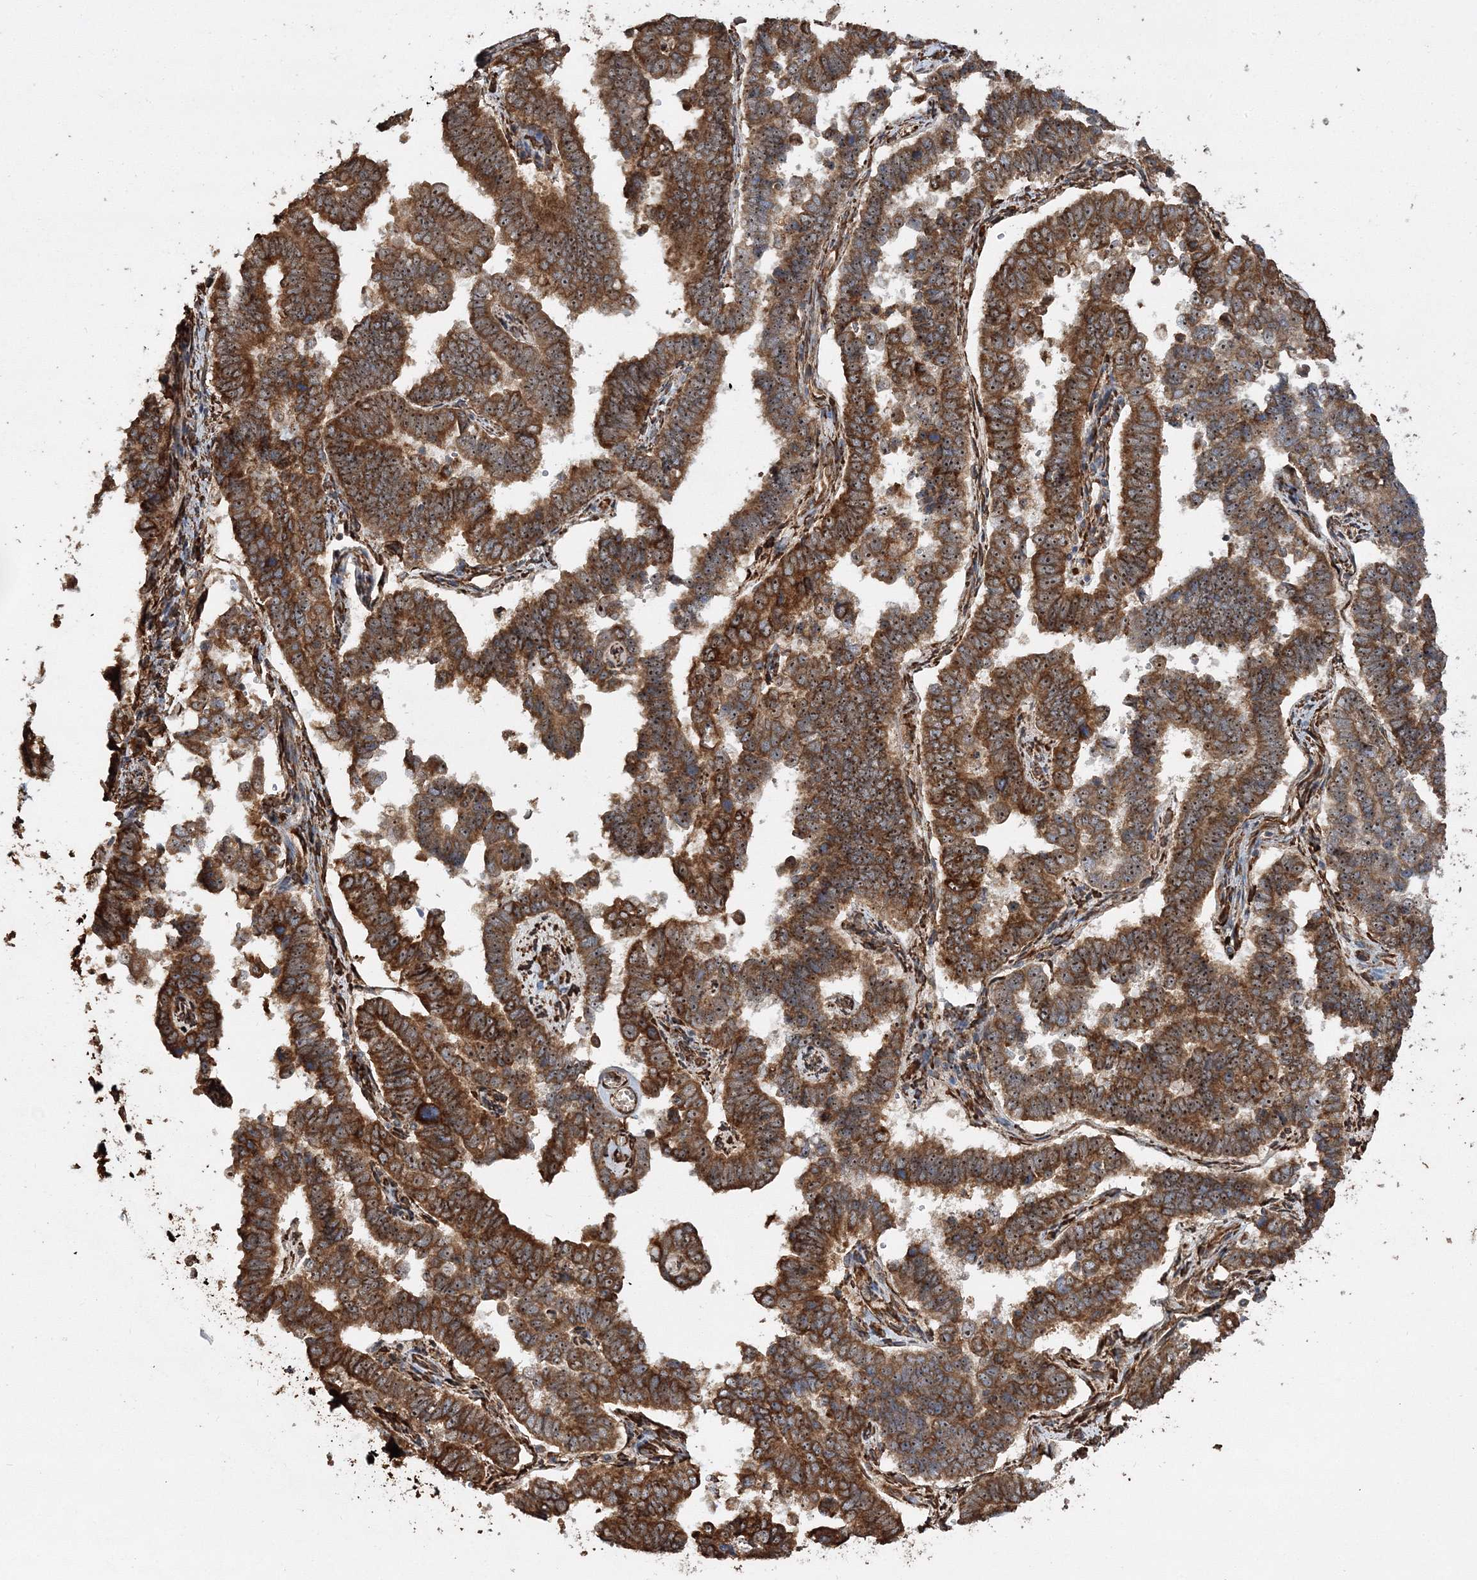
{"staining": {"intensity": "strong", "quantity": ">75%", "location": "cytoplasmic/membranous,nuclear"}, "tissue": "endometrial cancer", "cell_type": "Tumor cells", "image_type": "cancer", "snomed": [{"axis": "morphology", "description": "Adenocarcinoma, NOS"}, {"axis": "topography", "description": "Endometrium"}], "caption": "About >75% of tumor cells in adenocarcinoma (endometrial) show strong cytoplasmic/membranous and nuclear protein positivity as visualized by brown immunohistochemical staining.", "gene": "SCRN3", "patient": {"sex": "female", "age": 75}}